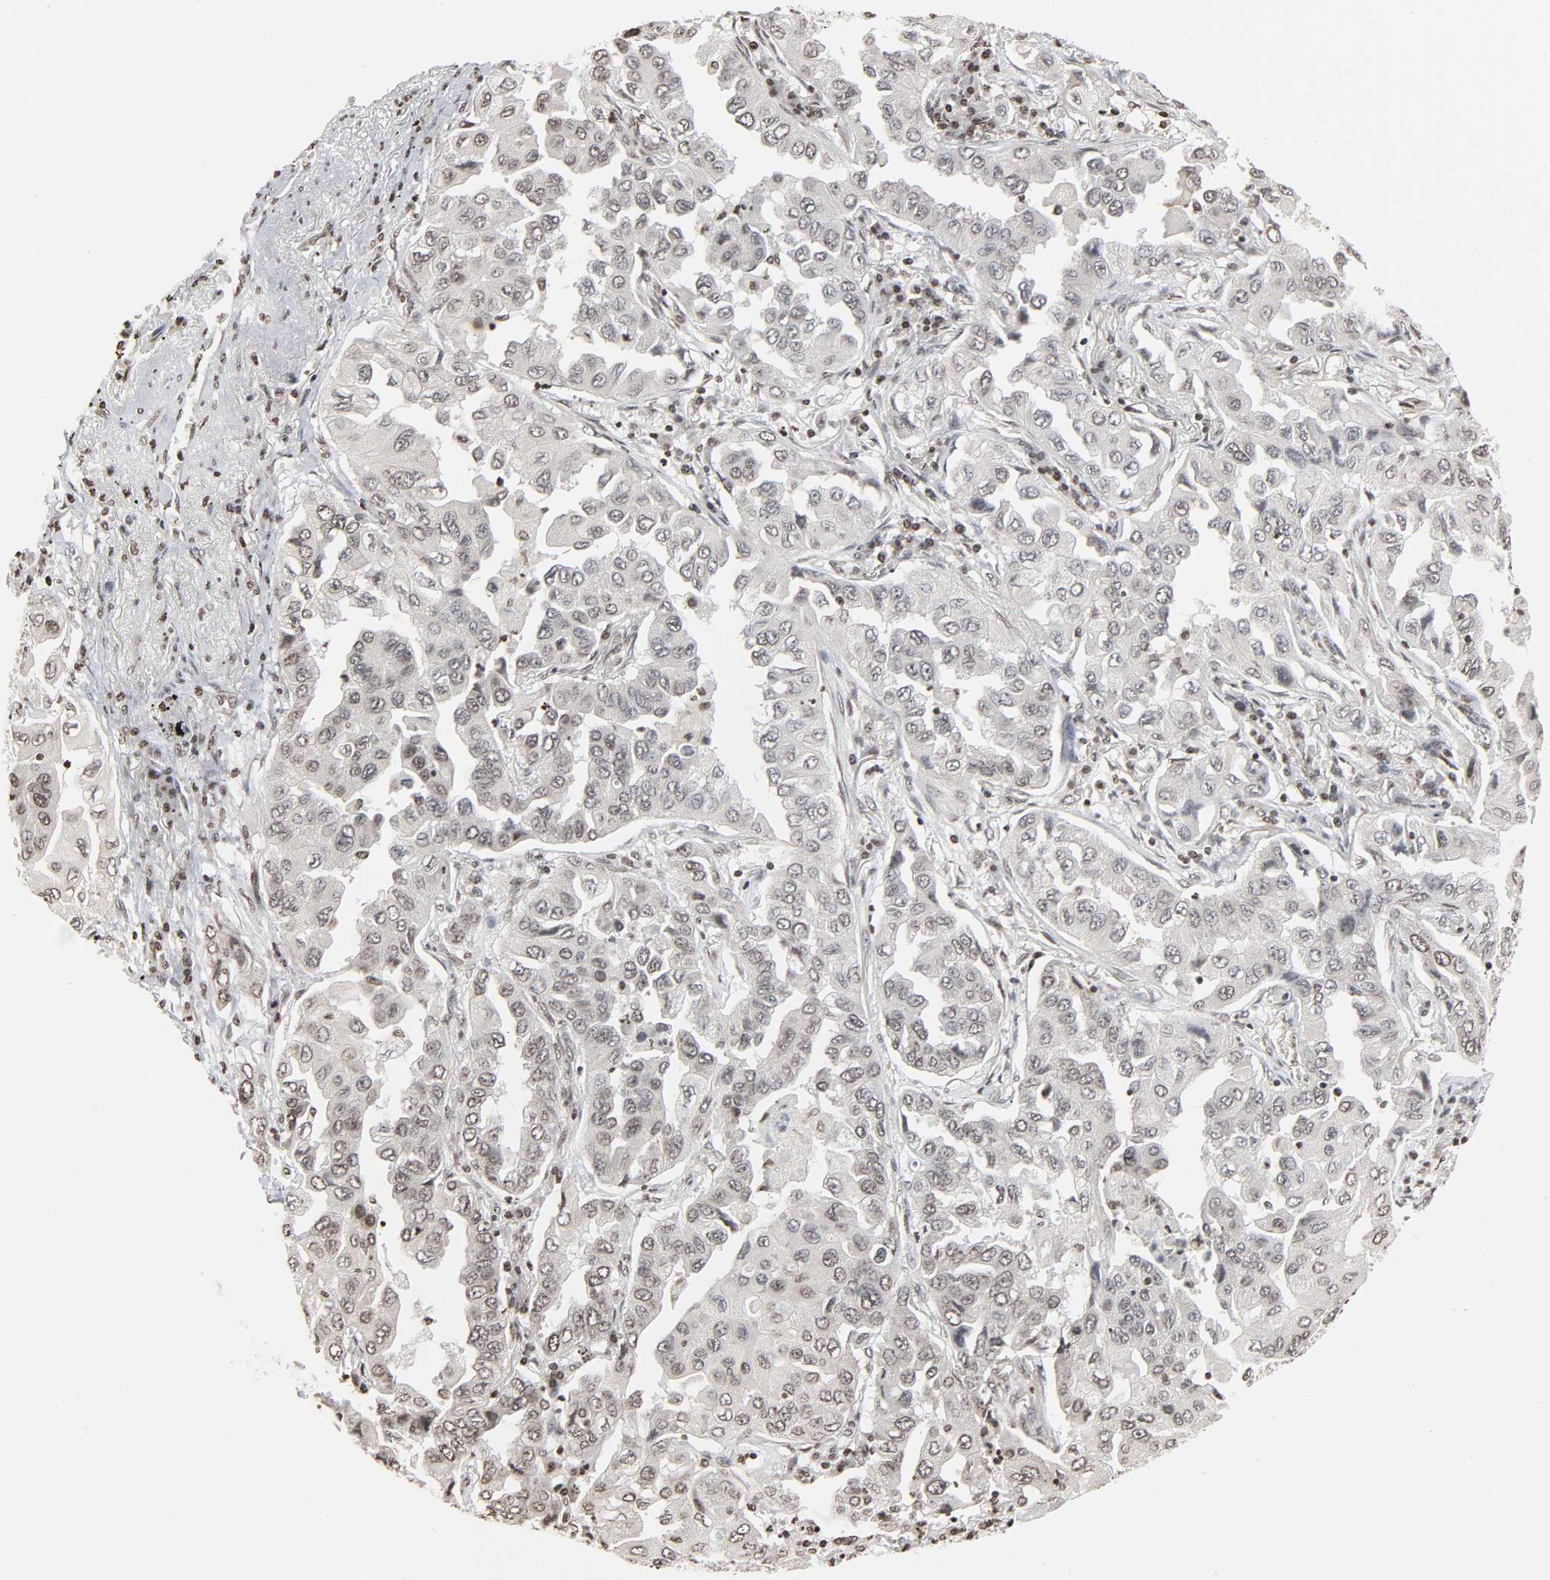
{"staining": {"intensity": "moderate", "quantity": ">75%", "location": "nuclear"}, "tissue": "lung cancer", "cell_type": "Tumor cells", "image_type": "cancer", "snomed": [{"axis": "morphology", "description": "Adenocarcinoma, NOS"}, {"axis": "topography", "description": "Lung"}], "caption": "High-magnification brightfield microscopy of adenocarcinoma (lung) stained with DAB (brown) and counterstained with hematoxylin (blue). tumor cells exhibit moderate nuclear positivity is appreciated in approximately>75% of cells. The protein of interest is shown in brown color, while the nuclei are stained blue.", "gene": "ELAVL1", "patient": {"sex": "female", "age": 65}}